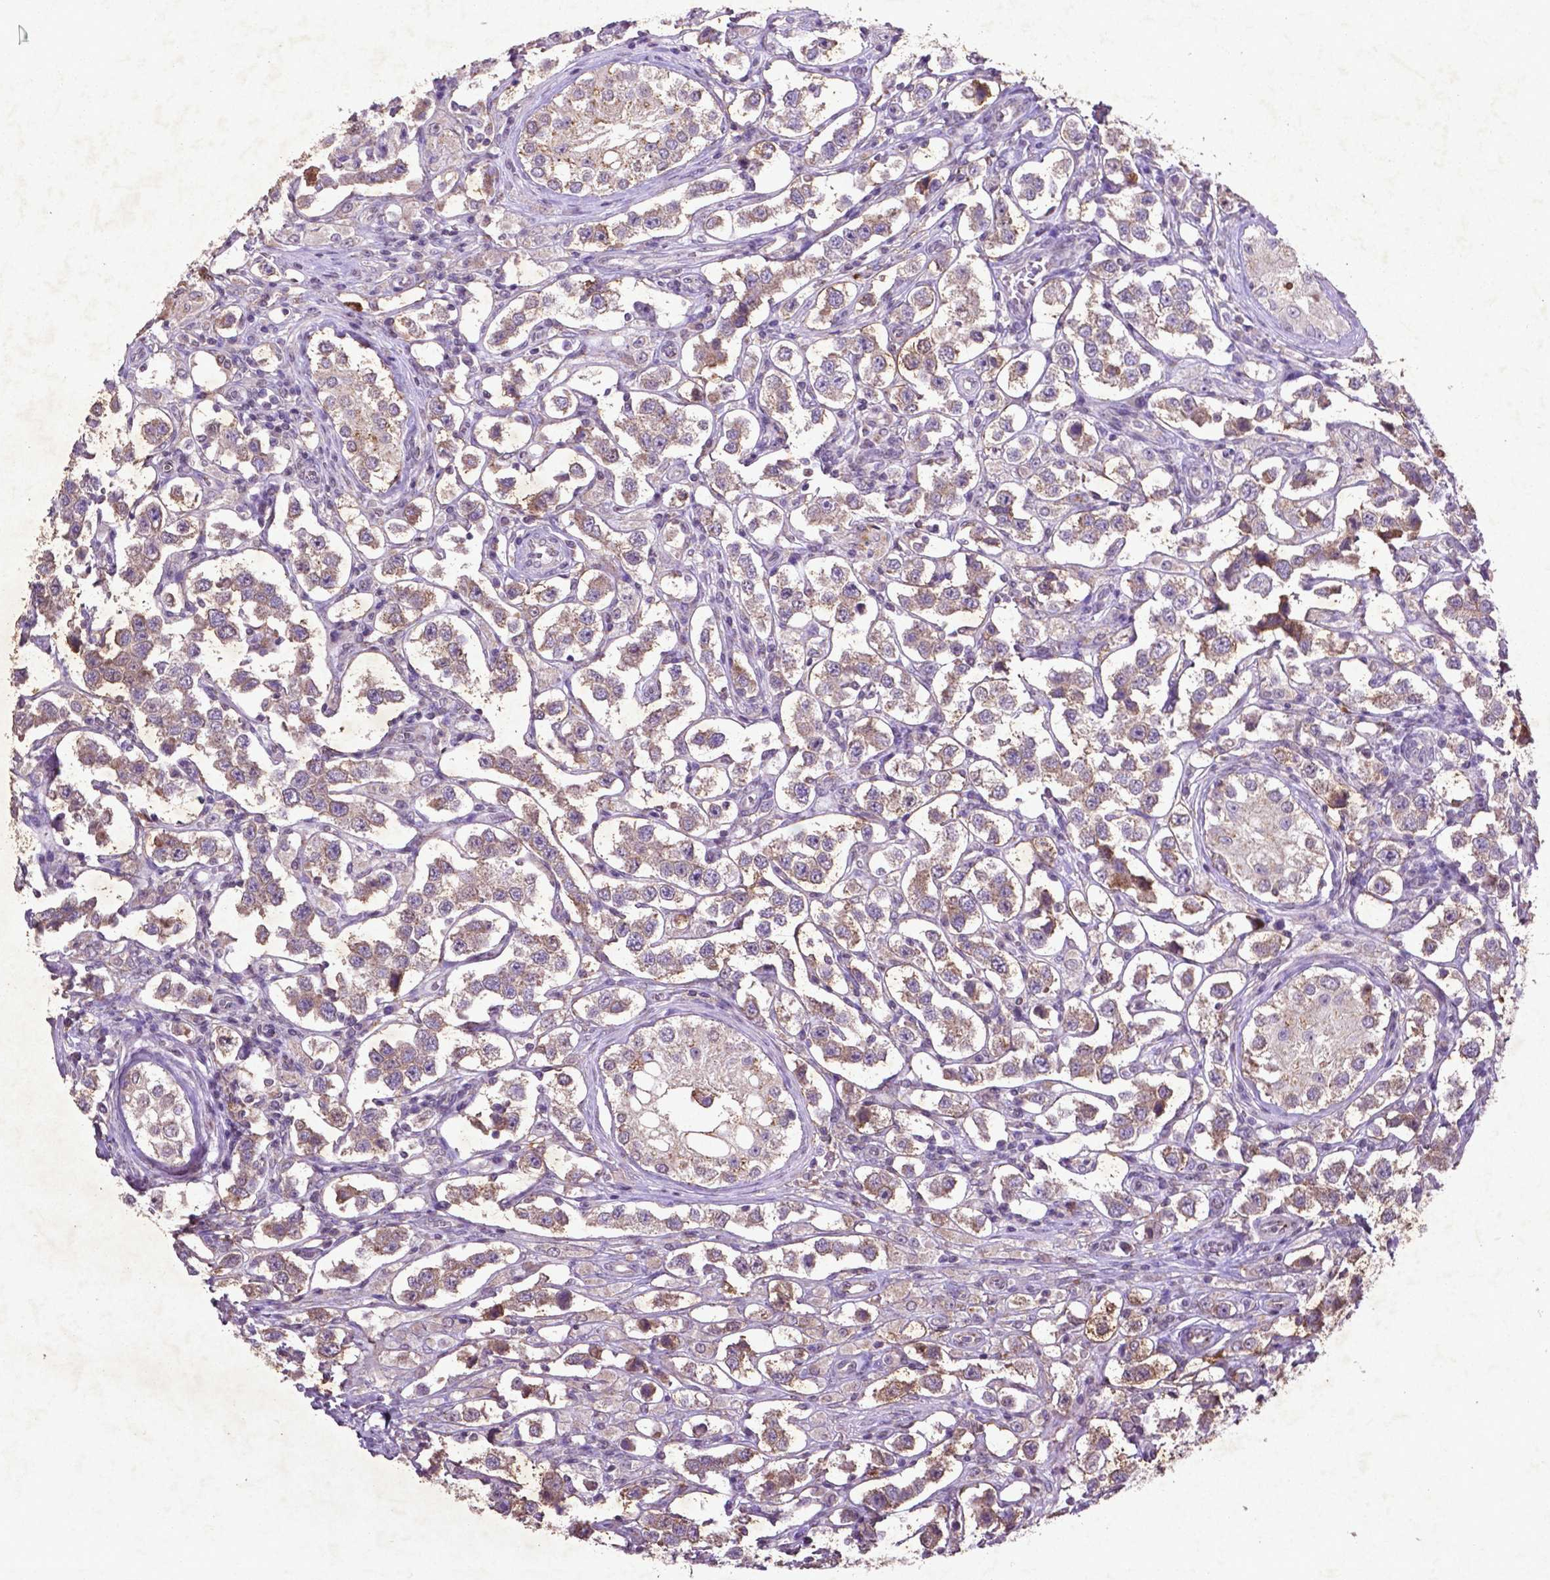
{"staining": {"intensity": "weak", "quantity": ">75%", "location": "cytoplasmic/membranous"}, "tissue": "testis cancer", "cell_type": "Tumor cells", "image_type": "cancer", "snomed": [{"axis": "morphology", "description": "Seminoma, NOS"}, {"axis": "topography", "description": "Testis"}], "caption": "Immunohistochemical staining of seminoma (testis) shows low levels of weak cytoplasmic/membranous protein staining in approximately >75% of tumor cells.", "gene": "MTOR", "patient": {"sex": "male", "age": 37}}